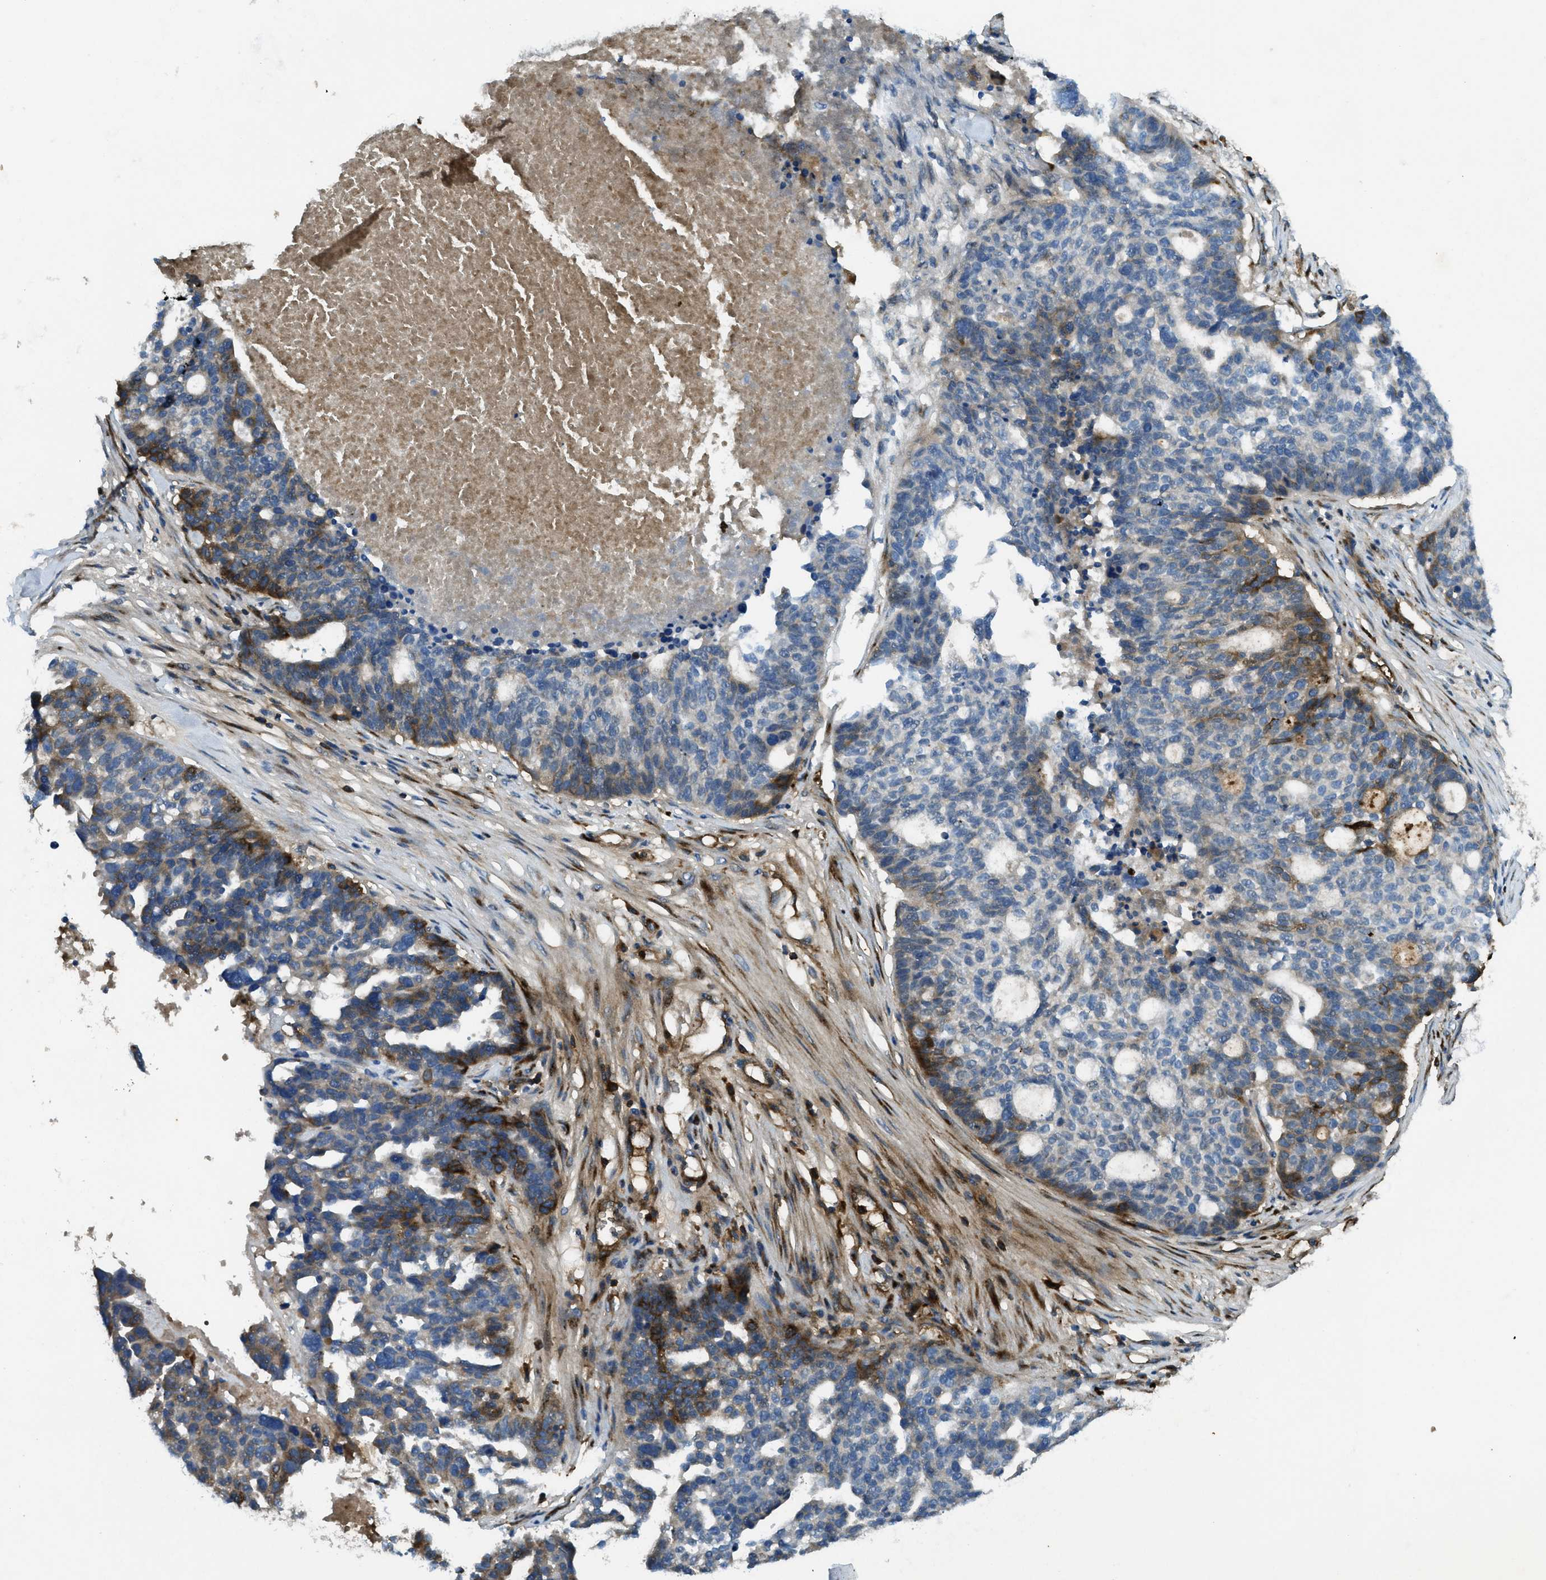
{"staining": {"intensity": "weak", "quantity": "<25%", "location": "cytoplasmic/membranous"}, "tissue": "ovarian cancer", "cell_type": "Tumor cells", "image_type": "cancer", "snomed": [{"axis": "morphology", "description": "Cystadenocarcinoma, serous, NOS"}, {"axis": "topography", "description": "Ovary"}], "caption": "Immunohistochemistry (IHC) micrograph of neoplastic tissue: human ovarian cancer (serous cystadenocarcinoma) stained with DAB shows no significant protein positivity in tumor cells. (DAB (3,3'-diaminobenzidine) immunohistochemistry (IHC) visualized using brightfield microscopy, high magnification).", "gene": "TRIM59", "patient": {"sex": "female", "age": 59}}